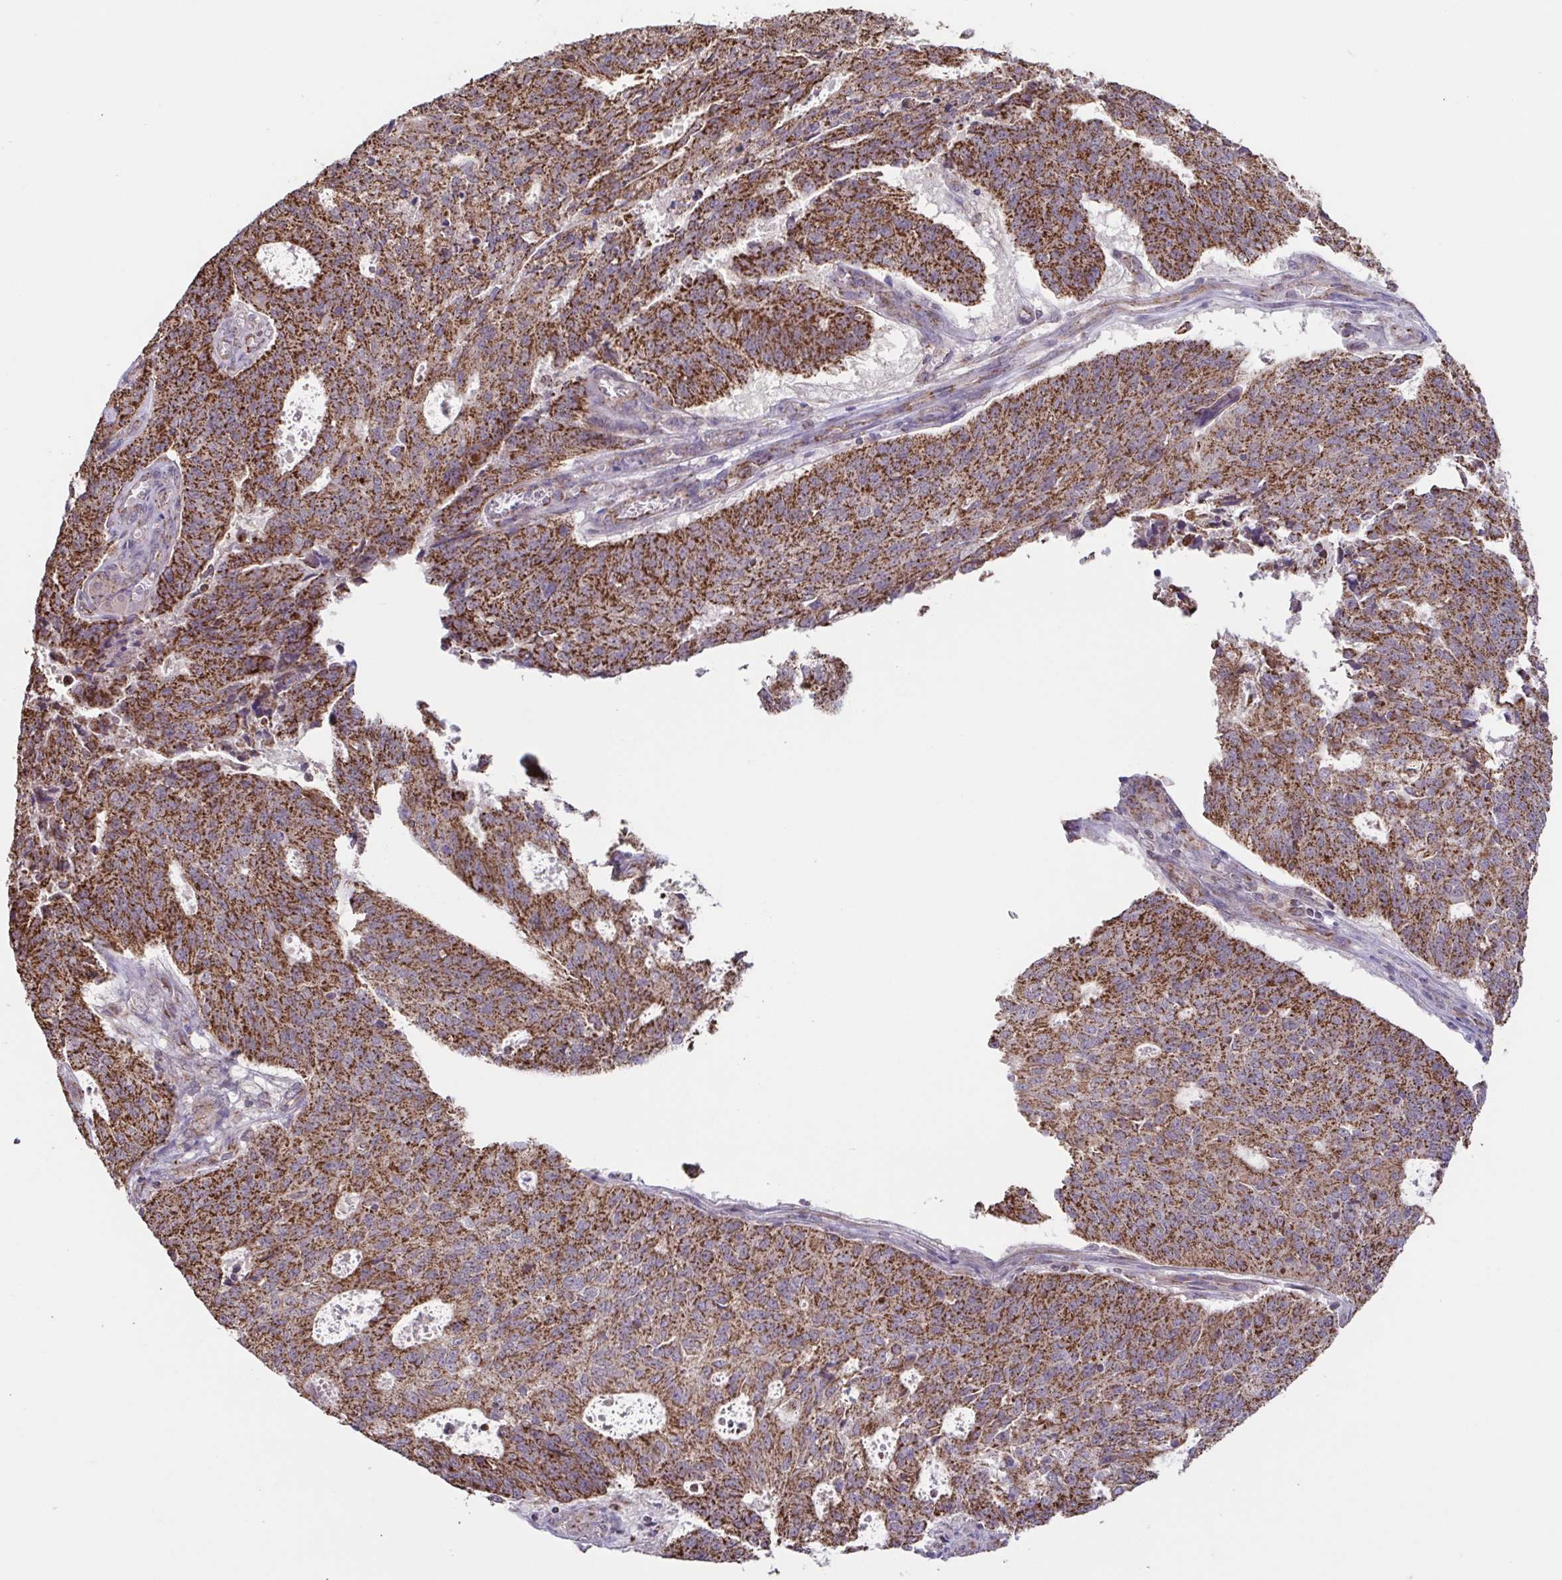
{"staining": {"intensity": "strong", "quantity": ">75%", "location": "cytoplasmic/membranous"}, "tissue": "endometrial cancer", "cell_type": "Tumor cells", "image_type": "cancer", "snomed": [{"axis": "morphology", "description": "Adenocarcinoma, NOS"}, {"axis": "topography", "description": "Endometrium"}], "caption": "Human endometrial cancer (adenocarcinoma) stained with a brown dye shows strong cytoplasmic/membranous positive staining in about >75% of tumor cells.", "gene": "DIP2B", "patient": {"sex": "female", "age": 82}}